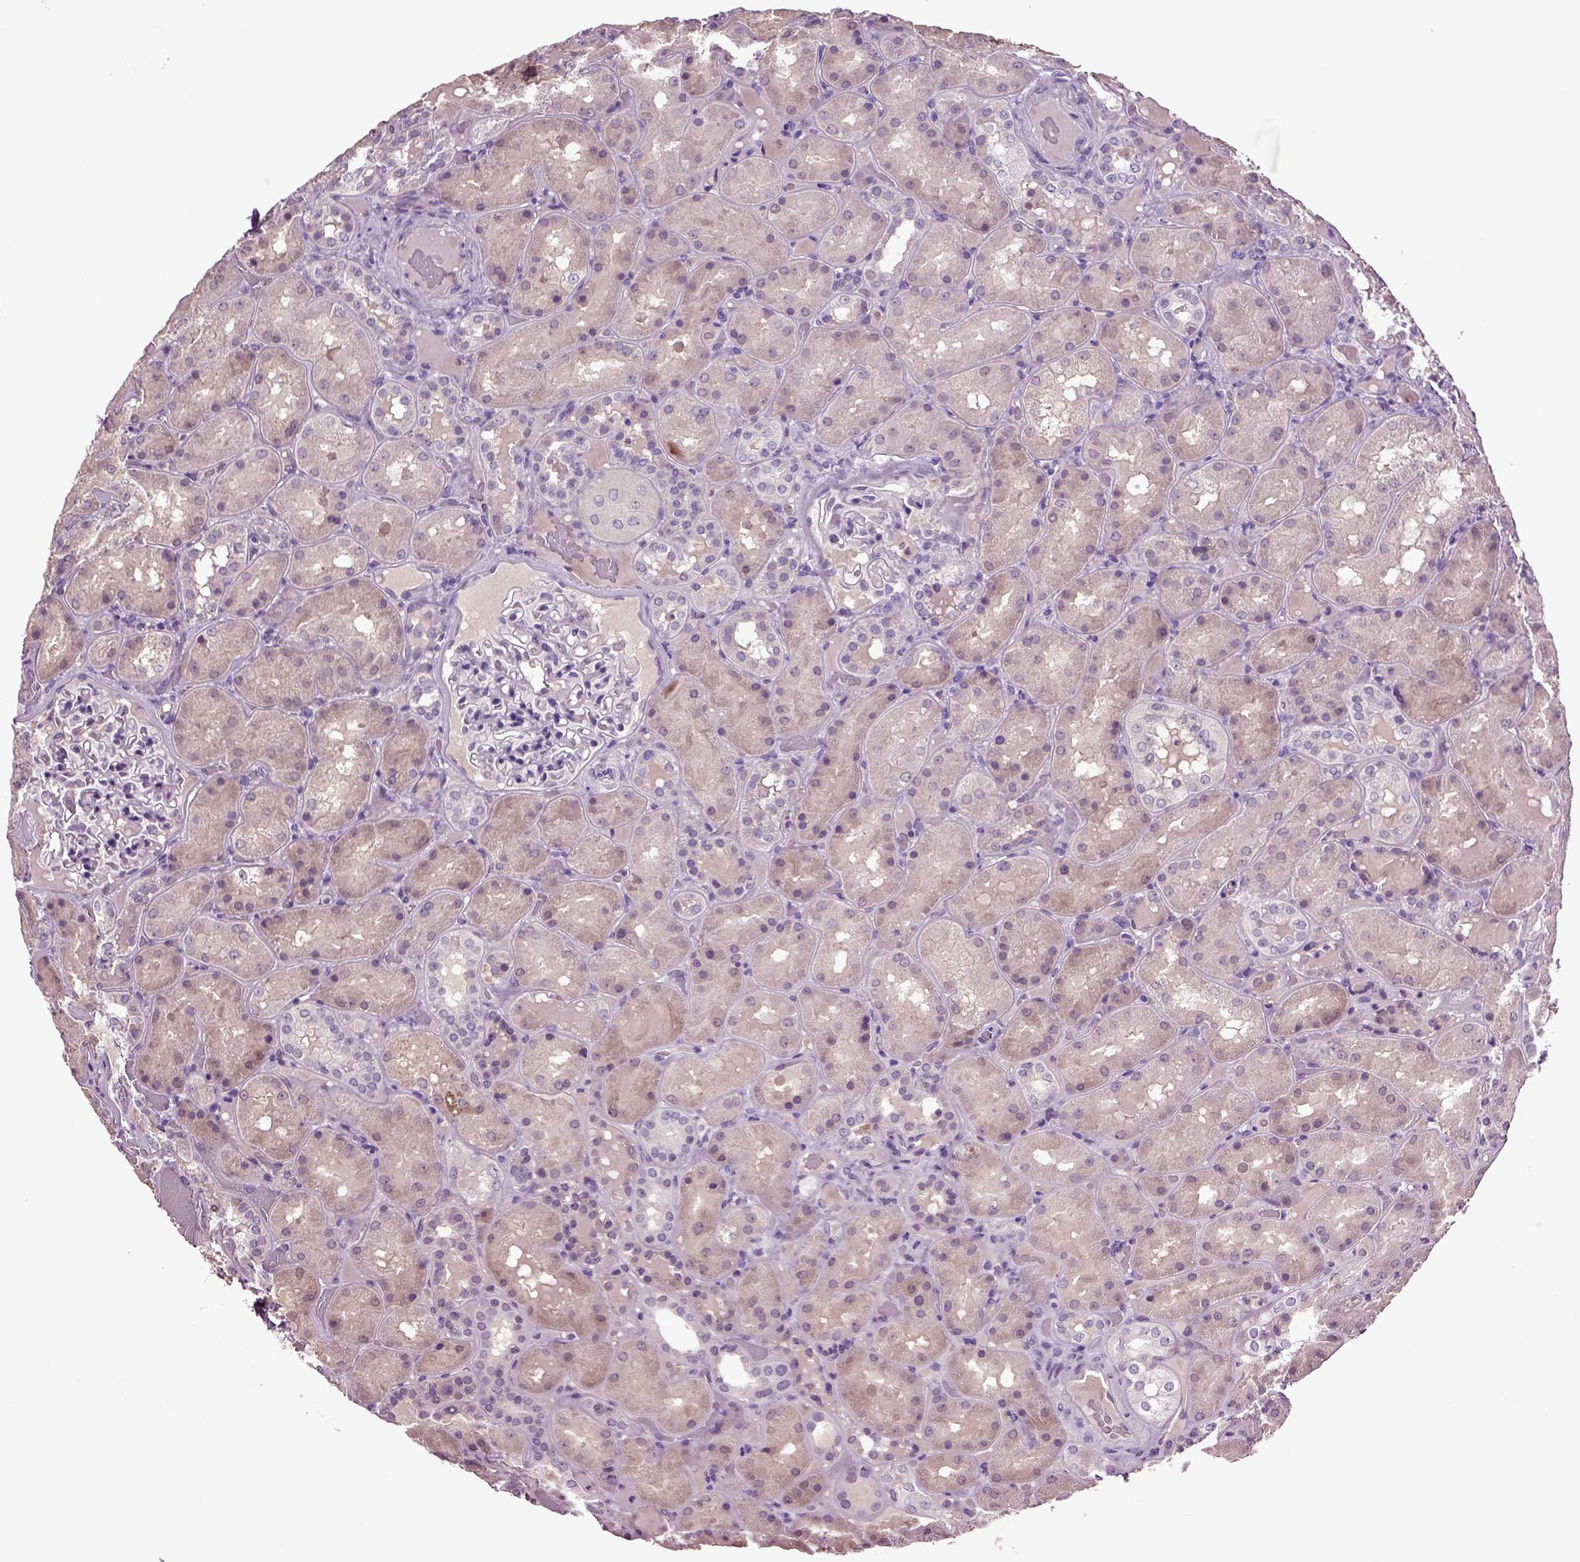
{"staining": {"intensity": "negative", "quantity": "none", "location": "none"}, "tissue": "kidney", "cell_type": "Cells in glomeruli", "image_type": "normal", "snomed": [{"axis": "morphology", "description": "Normal tissue, NOS"}, {"axis": "topography", "description": "Kidney"}], "caption": "IHC image of normal kidney: human kidney stained with DAB (3,3'-diaminobenzidine) exhibits no significant protein staining in cells in glomeruli. (DAB (3,3'-diaminobenzidine) immunohistochemistry (IHC) with hematoxylin counter stain).", "gene": "FGF11", "patient": {"sex": "male", "age": 73}}